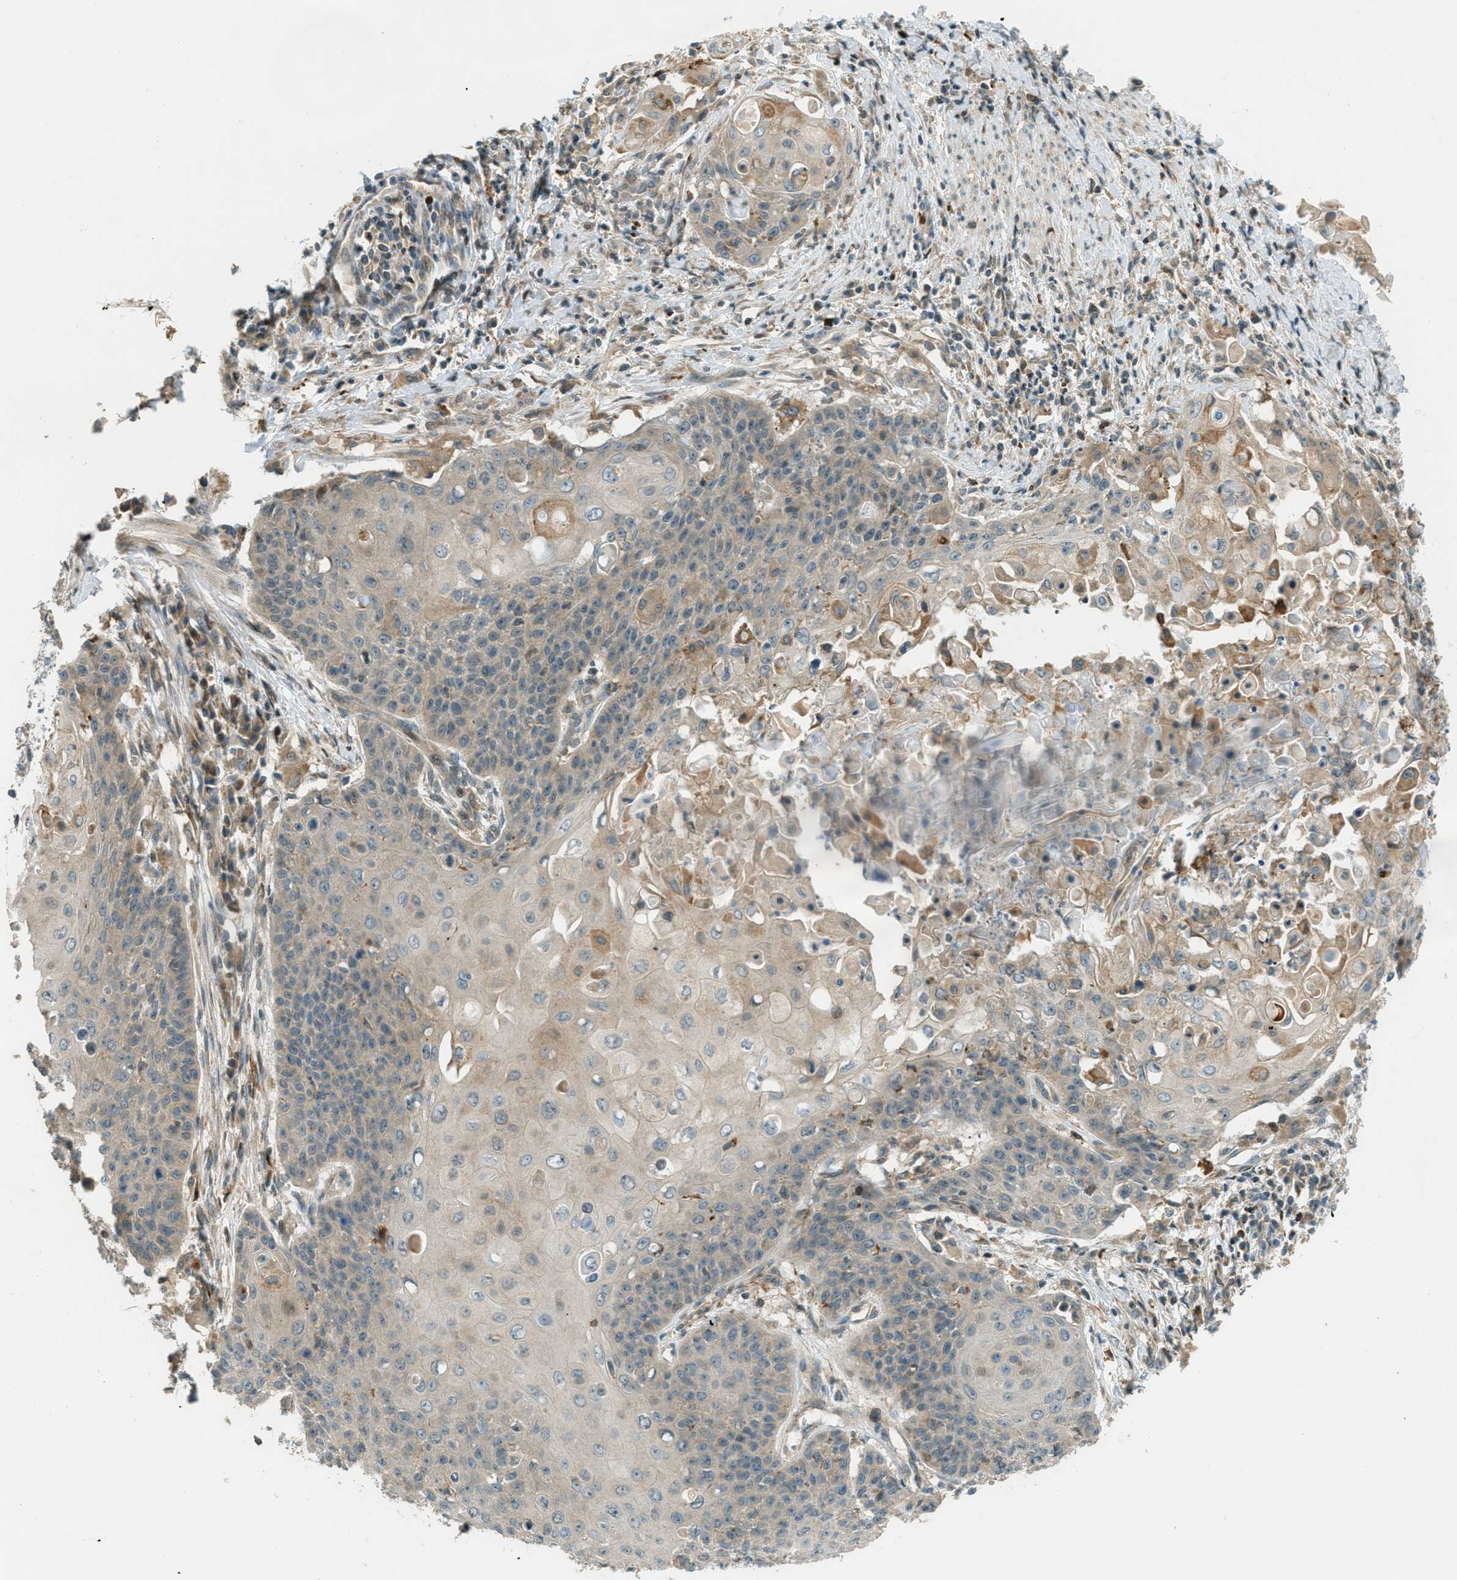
{"staining": {"intensity": "weak", "quantity": "<25%", "location": "cytoplasmic/membranous,nuclear"}, "tissue": "cervical cancer", "cell_type": "Tumor cells", "image_type": "cancer", "snomed": [{"axis": "morphology", "description": "Squamous cell carcinoma, NOS"}, {"axis": "topography", "description": "Cervix"}], "caption": "A photomicrograph of cervical cancer (squamous cell carcinoma) stained for a protein displays no brown staining in tumor cells.", "gene": "PTPN23", "patient": {"sex": "female", "age": 39}}